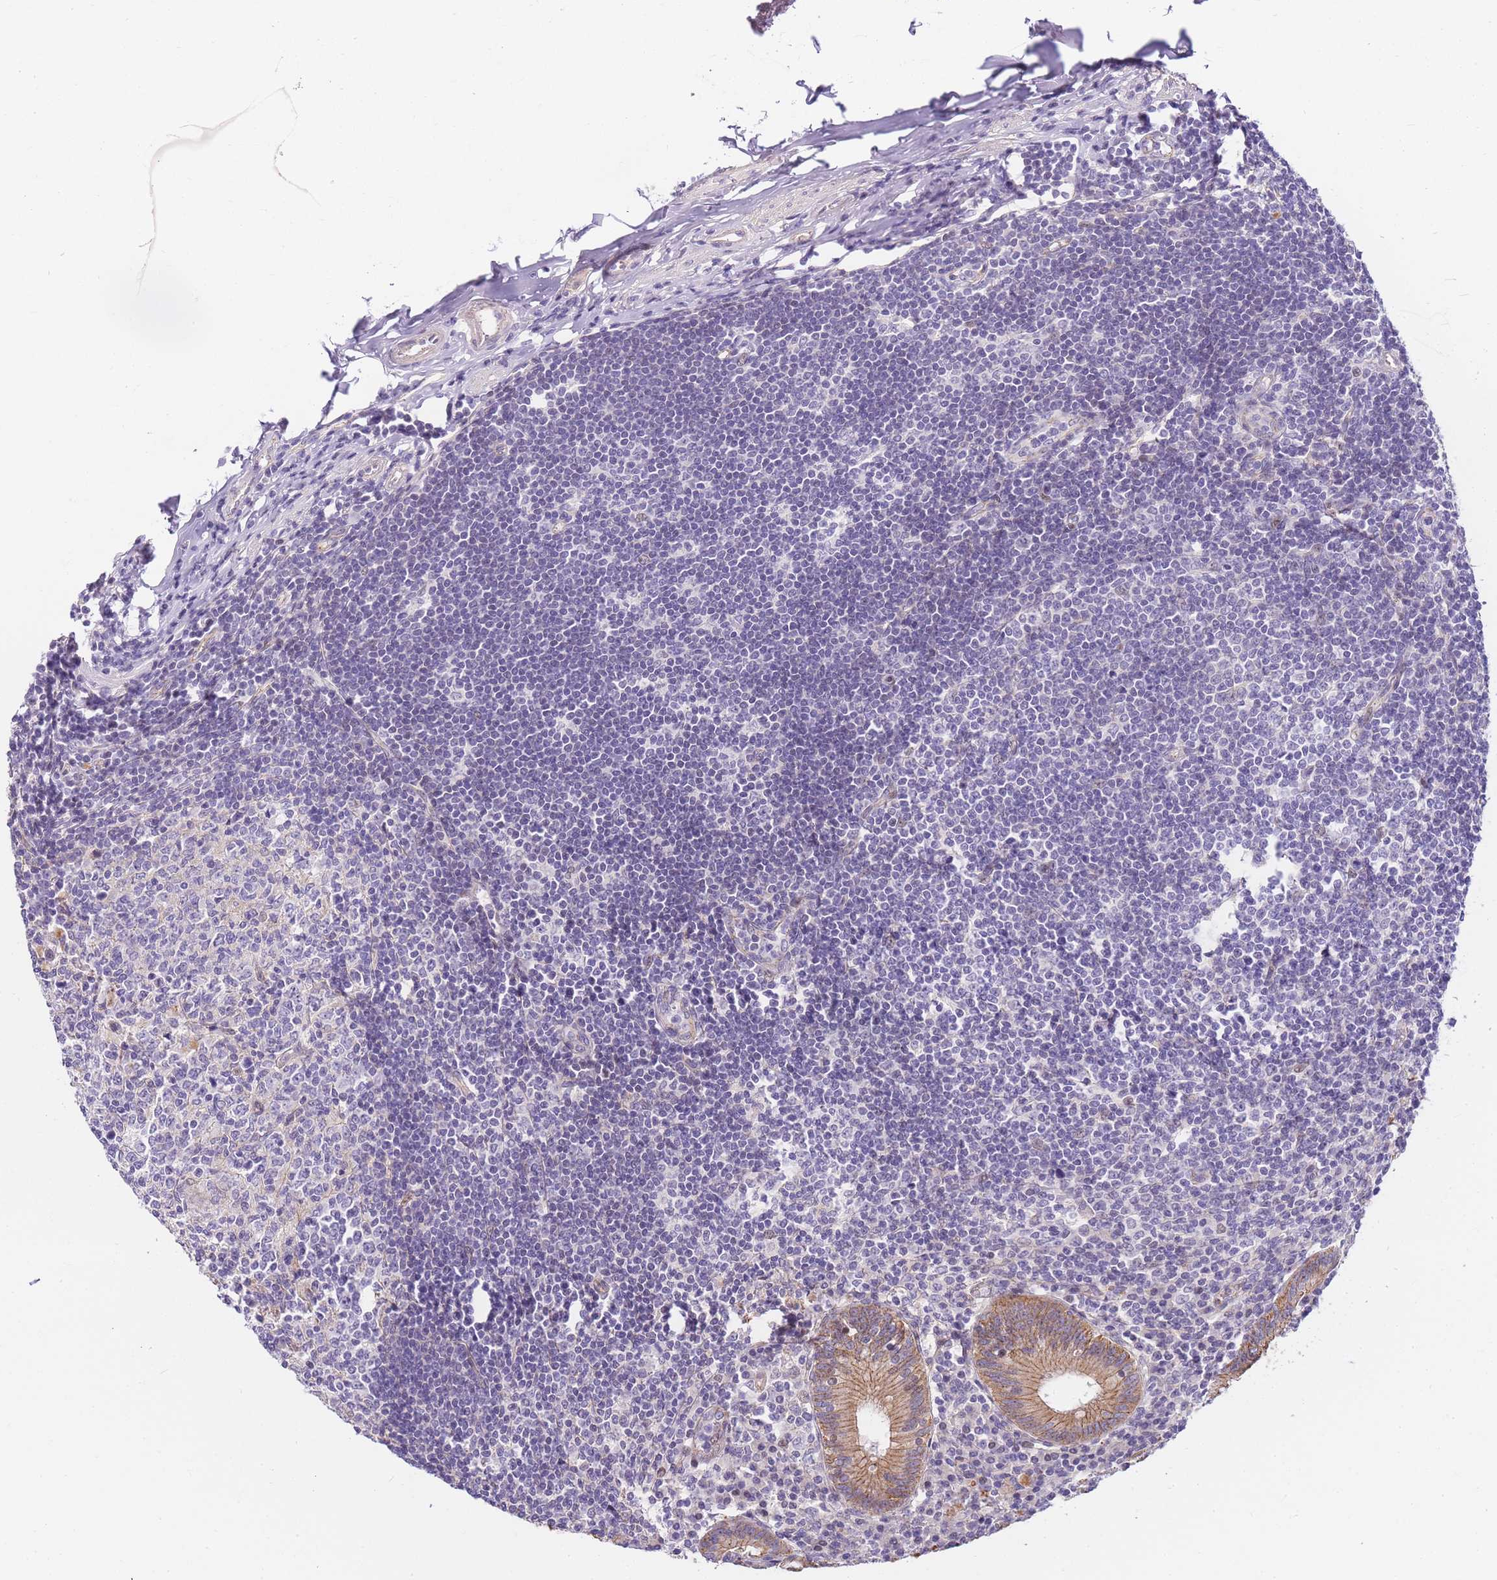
{"staining": {"intensity": "moderate", "quantity": "<25%", "location": "cytoplasmic/membranous"}, "tissue": "appendix", "cell_type": "Glandular cells", "image_type": "normal", "snomed": [{"axis": "morphology", "description": "Normal tissue, NOS"}, {"axis": "topography", "description": "Appendix"}], "caption": "Moderate cytoplasmic/membranous expression for a protein is identified in about <25% of glandular cells of normal appendix using IHC.", "gene": "CLBA1", "patient": {"sex": "female", "age": 54}}